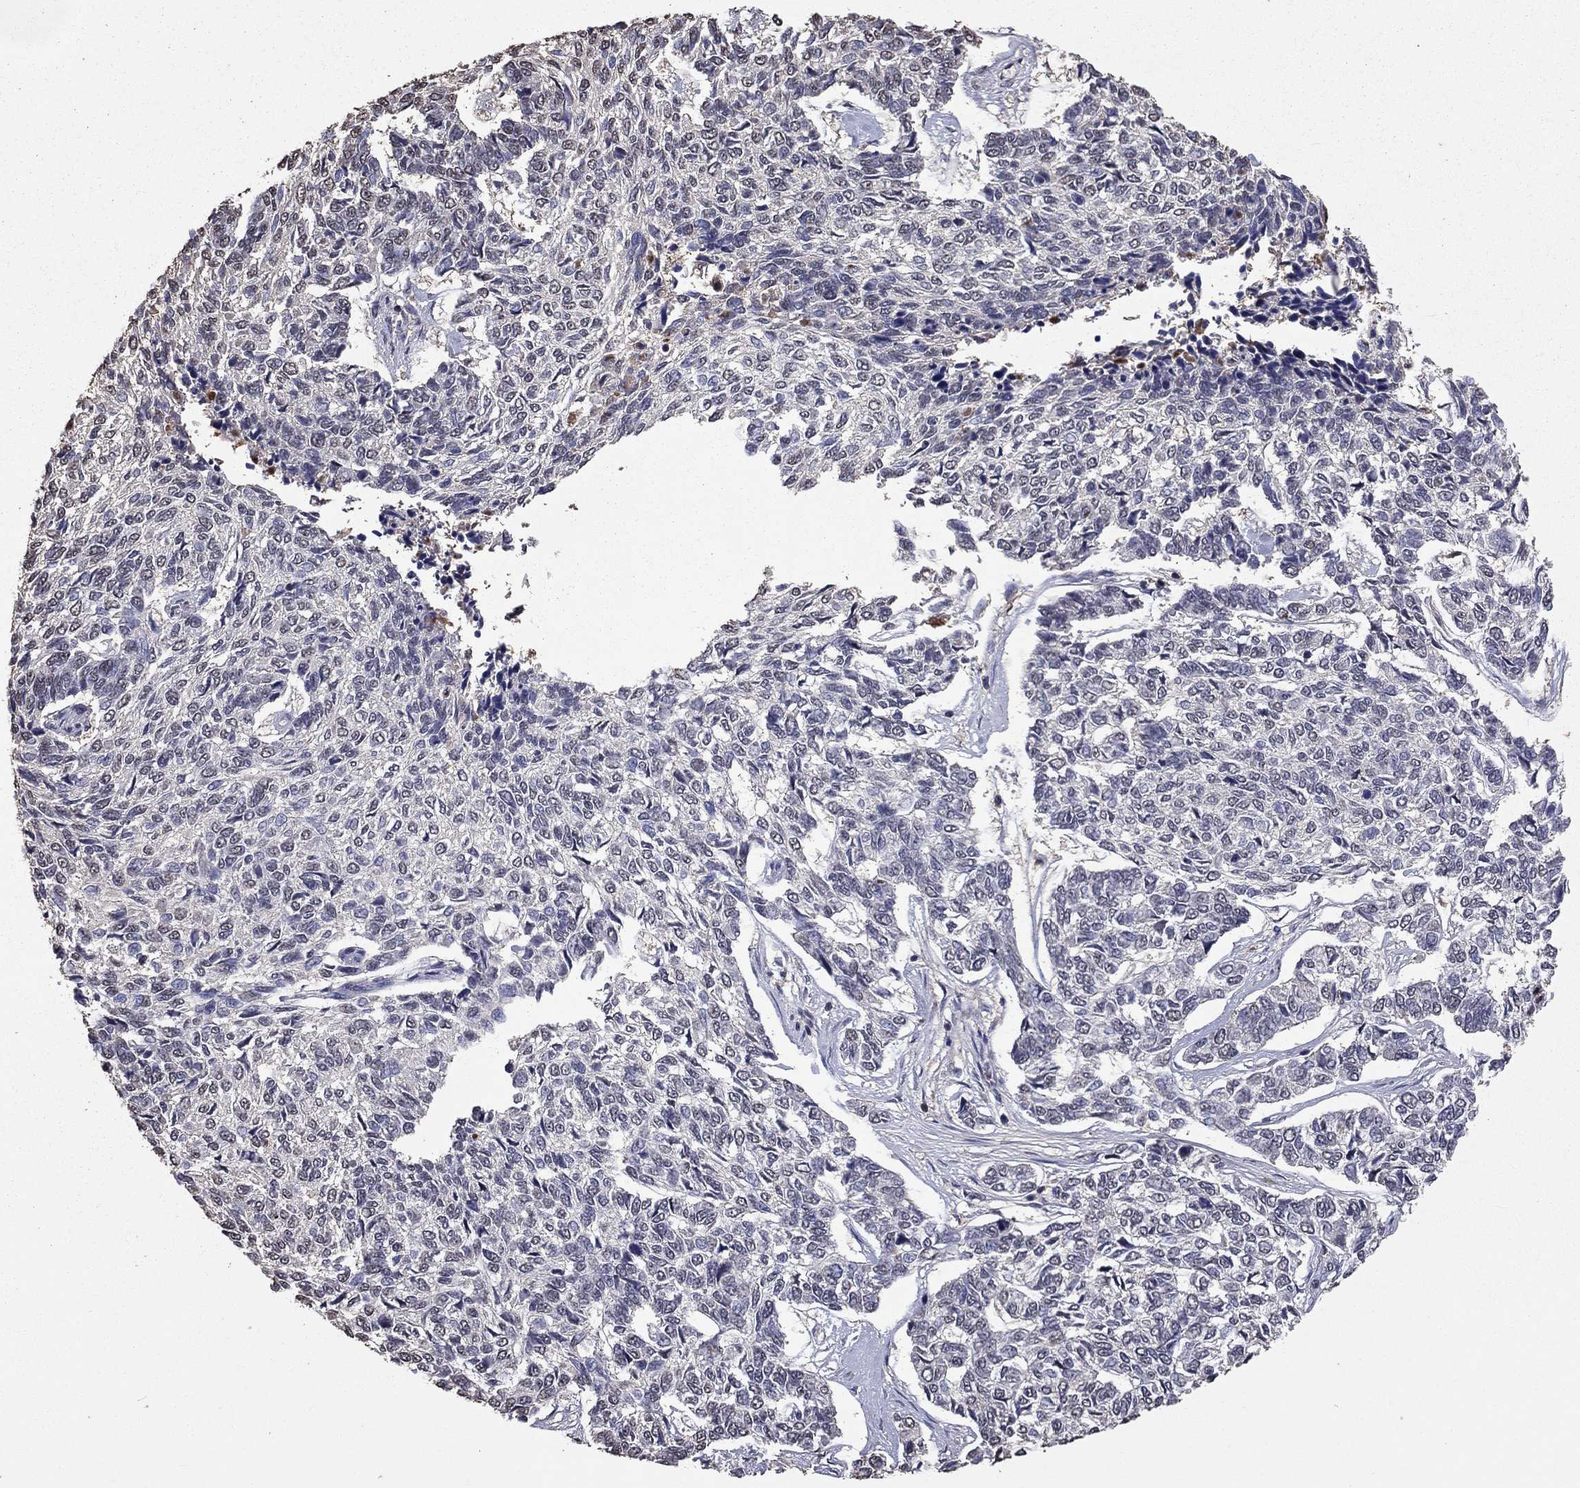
{"staining": {"intensity": "negative", "quantity": "none", "location": "none"}, "tissue": "skin cancer", "cell_type": "Tumor cells", "image_type": "cancer", "snomed": [{"axis": "morphology", "description": "Basal cell carcinoma"}, {"axis": "topography", "description": "Skin"}], "caption": "Immunohistochemistry of human skin basal cell carcinoma shows no staining in tumor cells. Brightfield microscopy of immunohistochemistry stained with DAB (3,3'-diaminobenzidine) (brown) and hematoxylin (blue), captured at high magnification.", "gene": "SERPINA5", "patient": {"sex": "female", "age": 65}}